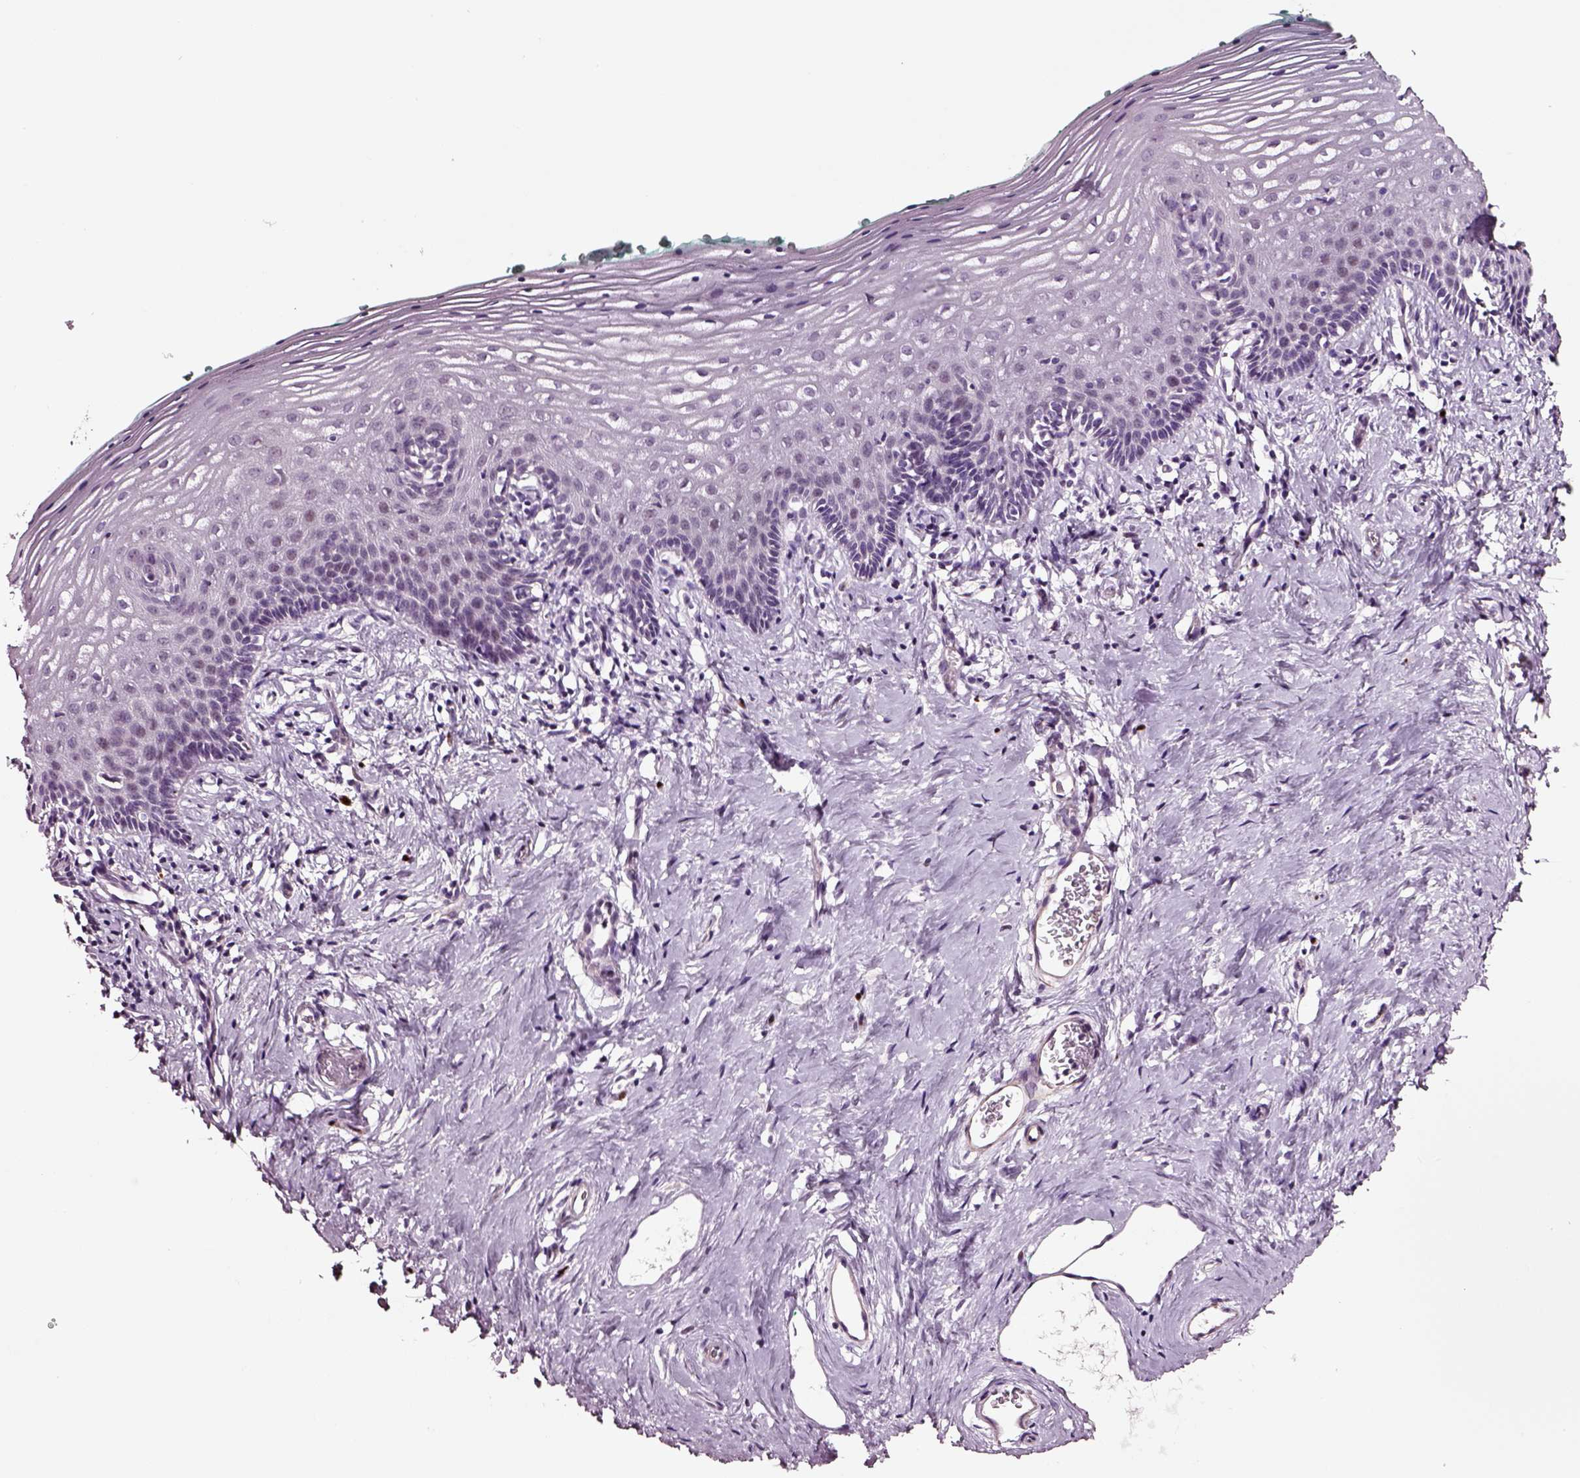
{"staining": {"intensity": "negative", "quantity": "none", "location": "none"}, "tissue": "vagina", "cell_type": "Squamous epithelial cells", "image_type": "normal", "snomed": [{"axis": "morphology", "description": "Normal tissue, NOS"}, {"axis": "topography", "description": "Vagina"}], "caption": "IHC photomicrograph of unremarkable vagina stained for a protein (brown), which displays no expression in squamous epithelial cells.", "gene": "SOX10", "patient": {"sex": "female", "age": 42}}